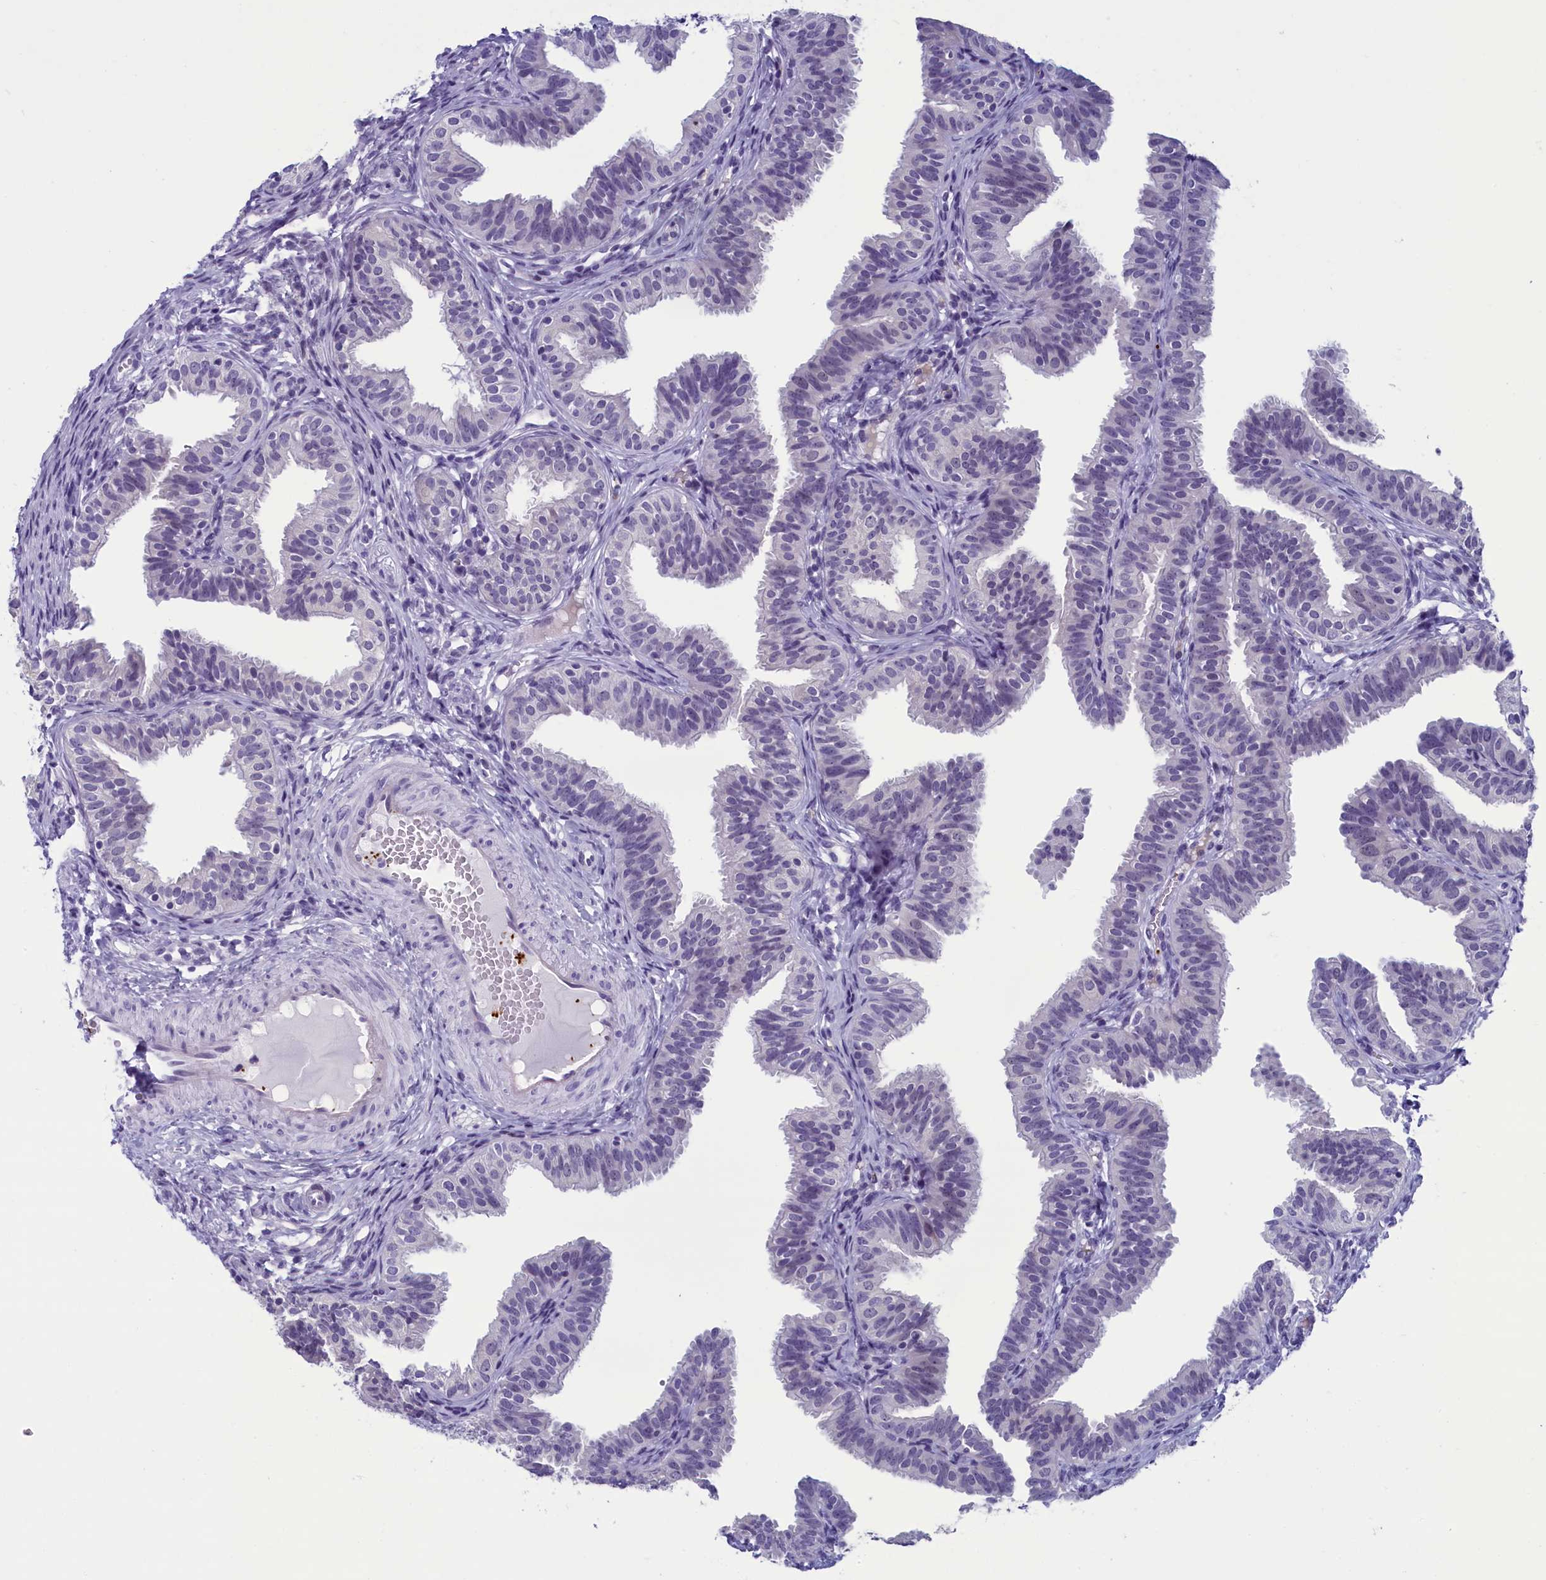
{"staining": {"intensity": "negative", "quantity": "none", "location": "none"}, "tissue": "fallopian tube", "cell_type": "Glandular cells", "image_type": "normal", "snomed": [{"axis": "morphology", "description": "Normal tissue, NOS"}, {"axis": "topography", "description": "Fallopian tube"}], "caption": "Immunohistochemistry photomicrograph of benign fallopian tube: fallopian tube stained with DAB (3,3'-diaminobenzidine) shows no significant protein expression in glandular cells.", "gene": "AIFM2", "patient": {"sex": "female", "age": 35}}